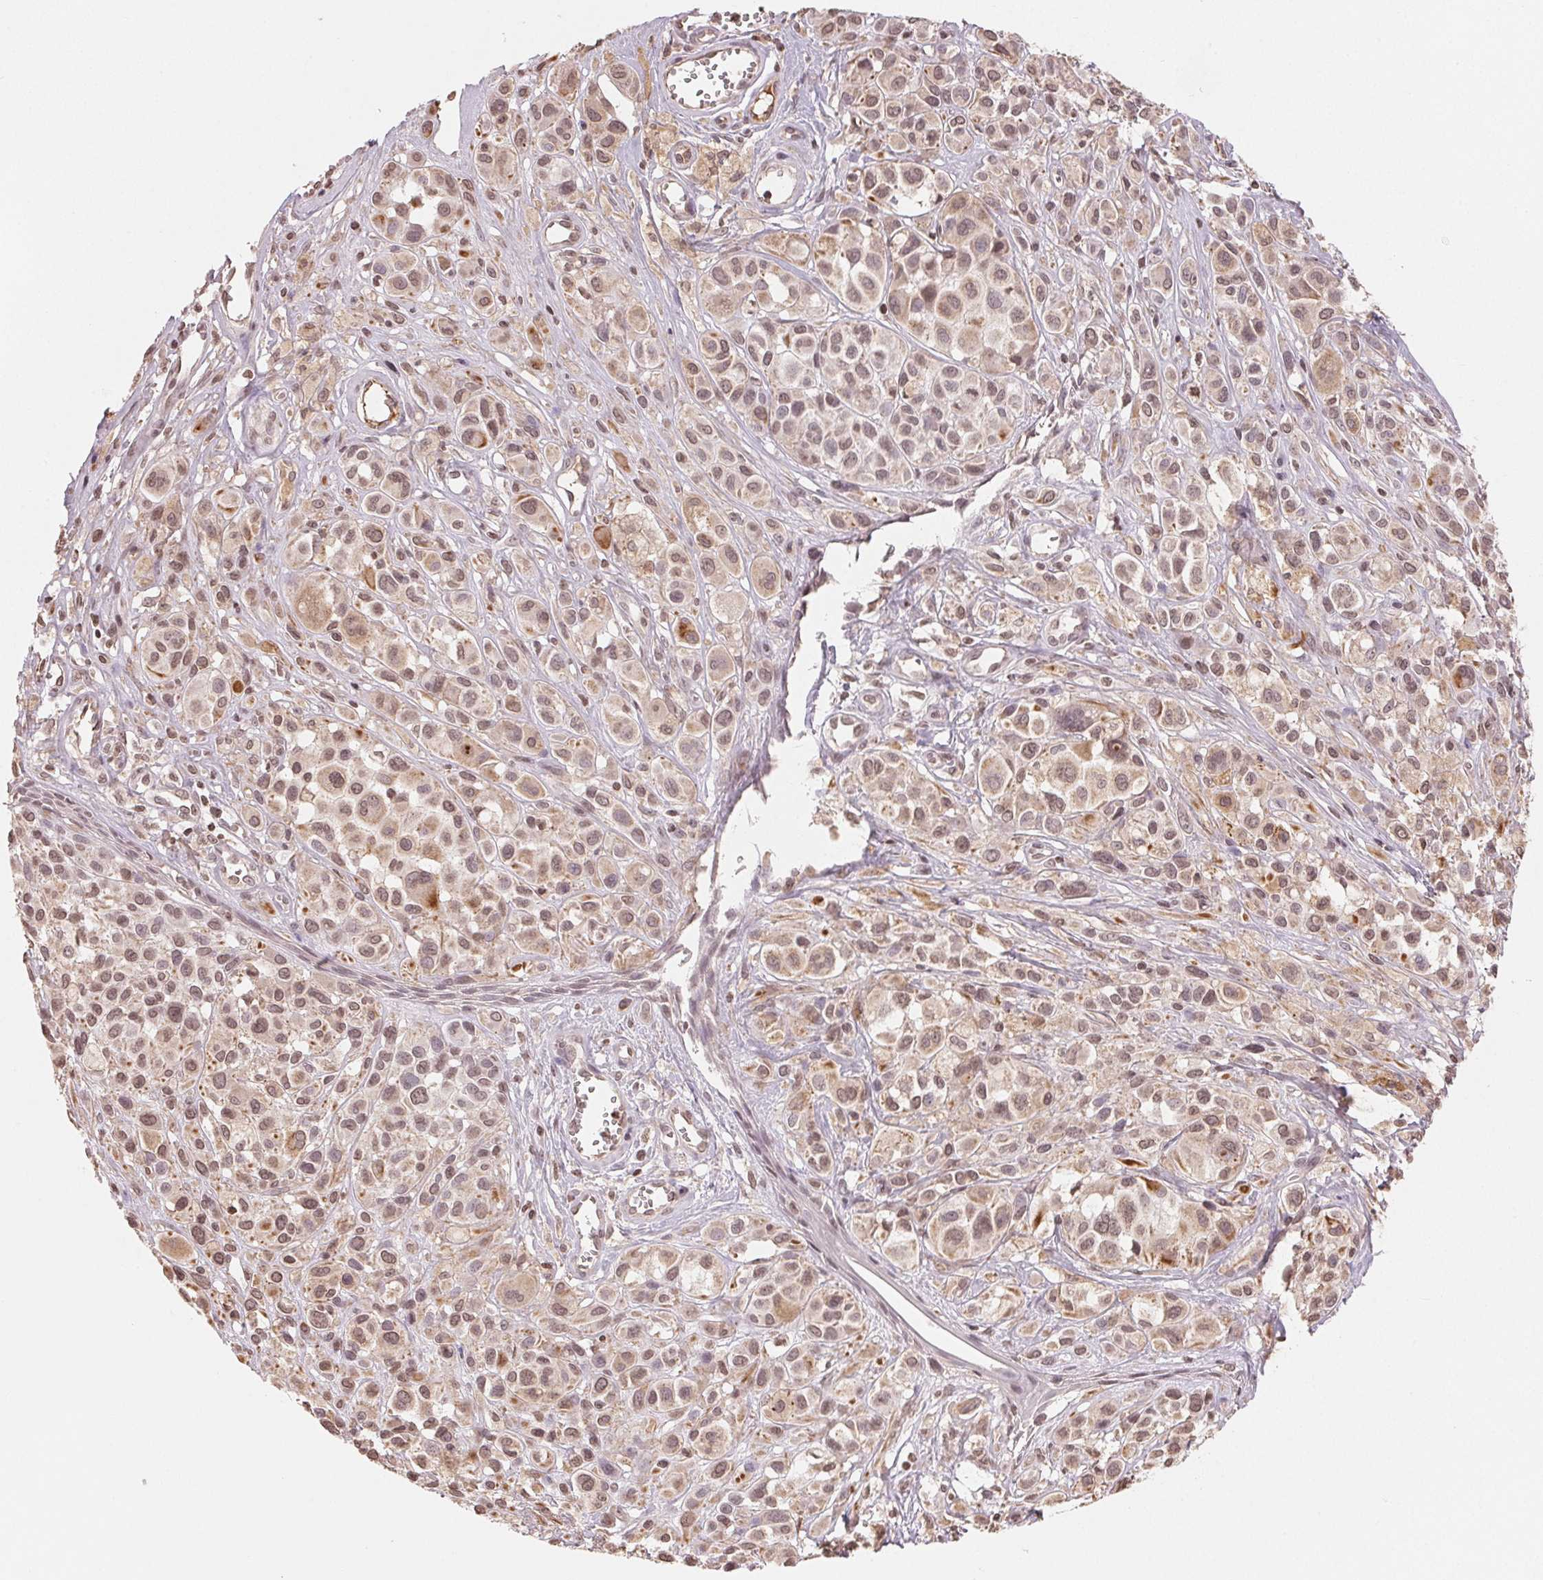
{"staining": {"intensity": "weak", "quantity": ">75%", "location": "cytoplasmic/membranous,nuclear"}, "tissue": "melanoma", "cell_type": "Tumor cells", "image_type": "cancer", "snomed": [{"axis": "morphology", "description": "Malignant melanoma, NOS"}, {"axis": "topography", "description": "Skin"}], "caption": "Melanoma tissue exhibits weak cytoplasmic/membranous and nuclear positivity in about >75% of tumor cells, visualized by immunohistochemistry.", "gene": "TBP", "patient": {"sex": "male", "age": 77}}